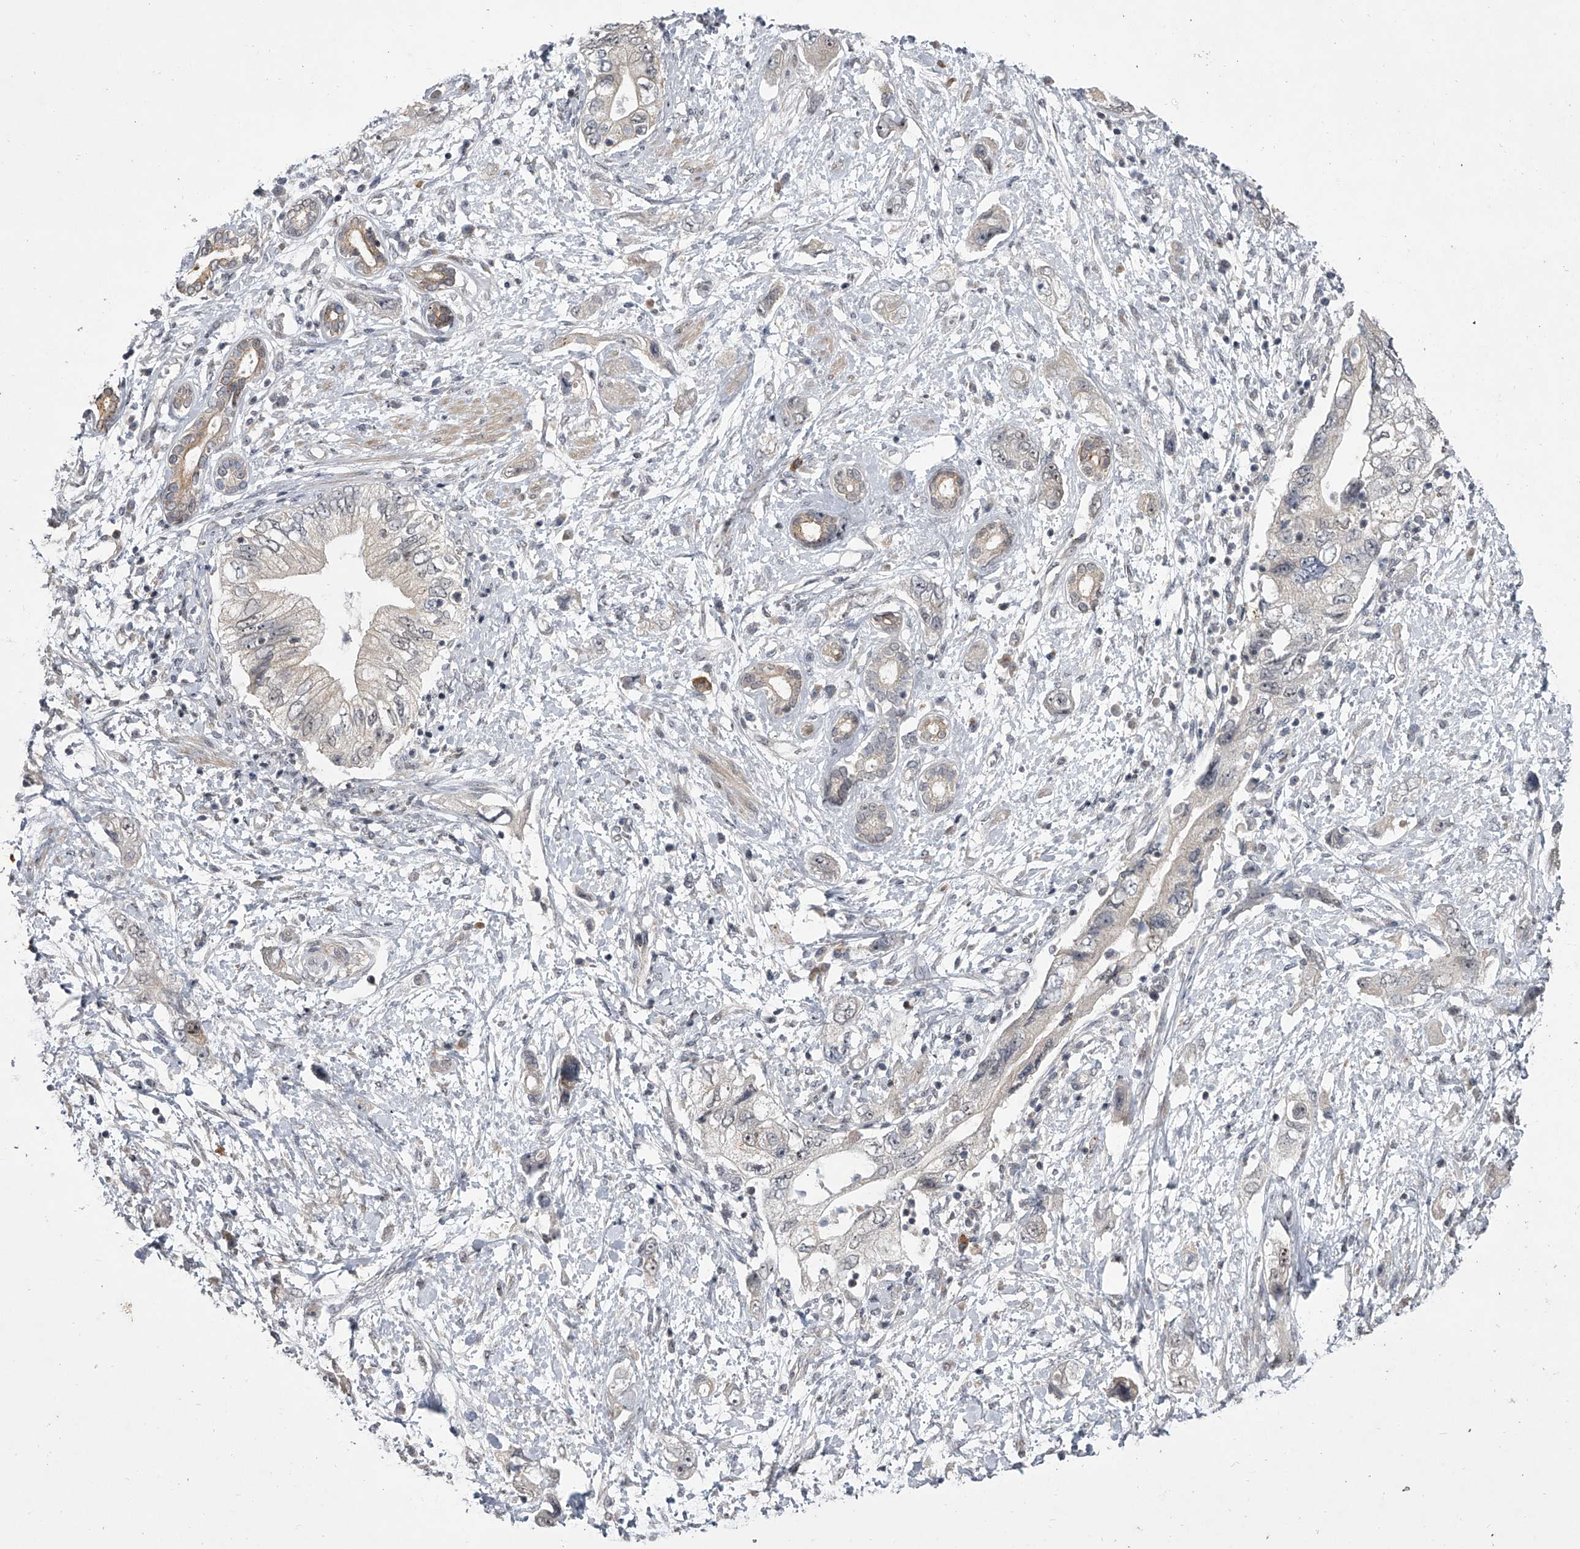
{"staining": {"intensity": "moderate", "quantity": "<25%", "location": "cytoplasmic/membranous"}, "tissue": "pancreatic cancer", "cell_type": "Tumor cells", "image_type": "cancer", "snomed": [{"axis": "morphology", "description": "Adenocarcinoma, NOS"}, {"axis": "topography", "description": "Pancreas"}], "caption": "Immunohistochemical staining of pancreatic adenocarcinoma reveals moderate cytoplasmic/membranous protein positivity in approximately <25% of tumor cells. (DAB (3,3'-diaminobenzidine) IHC, brown staining for protein, blue staining for nuclei).", "gene": "HEATR6", "patient": {"sex": "female", "age": 73}}